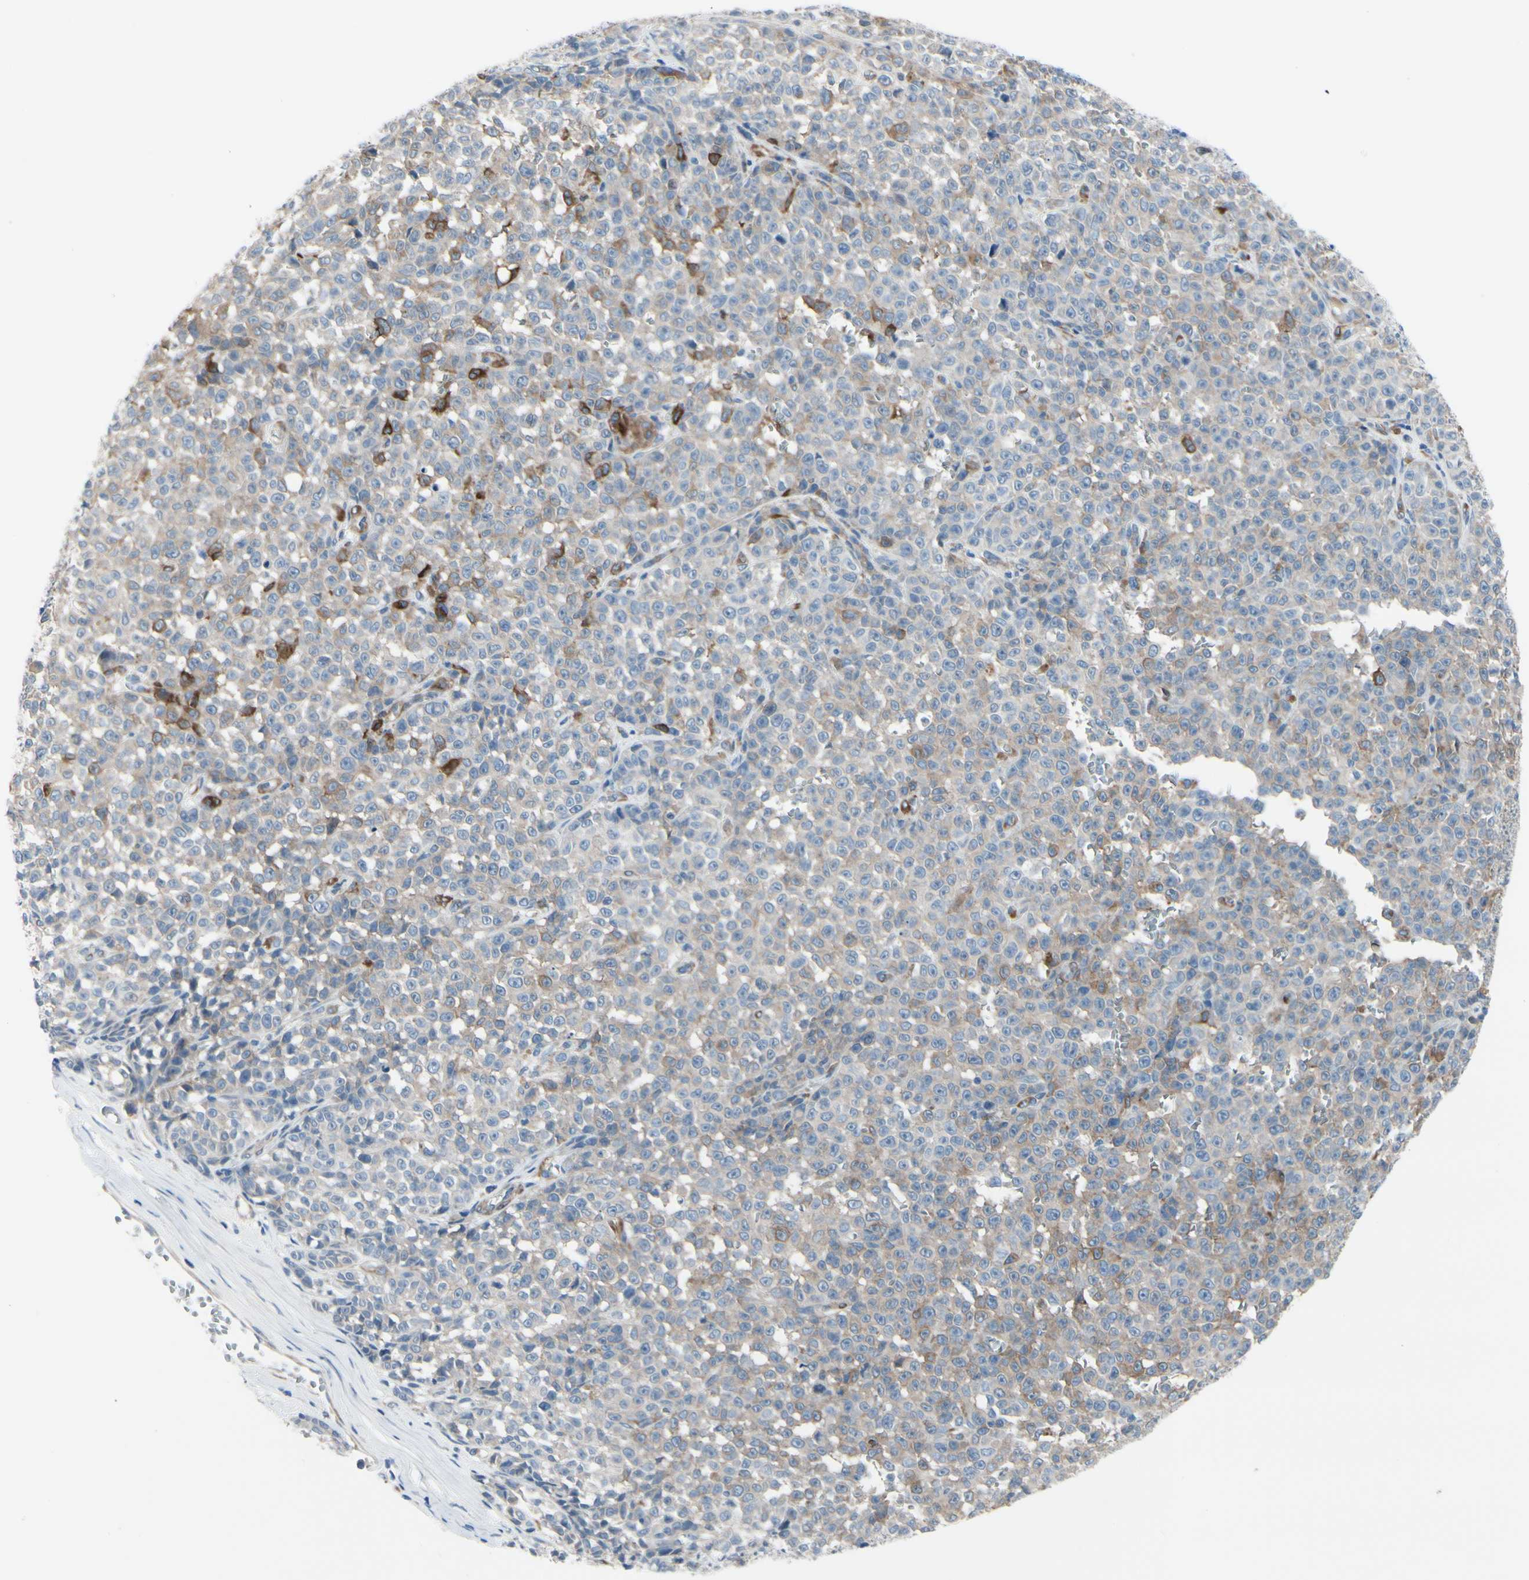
{"staining": {"intensity": "strong", "quantity": "<25%", "location": "cytoplasmic/membranous"}, "tissue": "melanoma", "cell_type": "Tumor cells", "image_type": "cancer", "snomed": [{"axis": "morphology", "description": "Malignant melanoma, NOS"}, {"axis": "topography", "description": "Skin"}], "caption": "Strong cytoplasmic/membranous positivity is identified in approximately <25% of tumor cells in malignant melanoma.", "gene": "MAP2", "patient": {"sex": "female", "age": 82}}